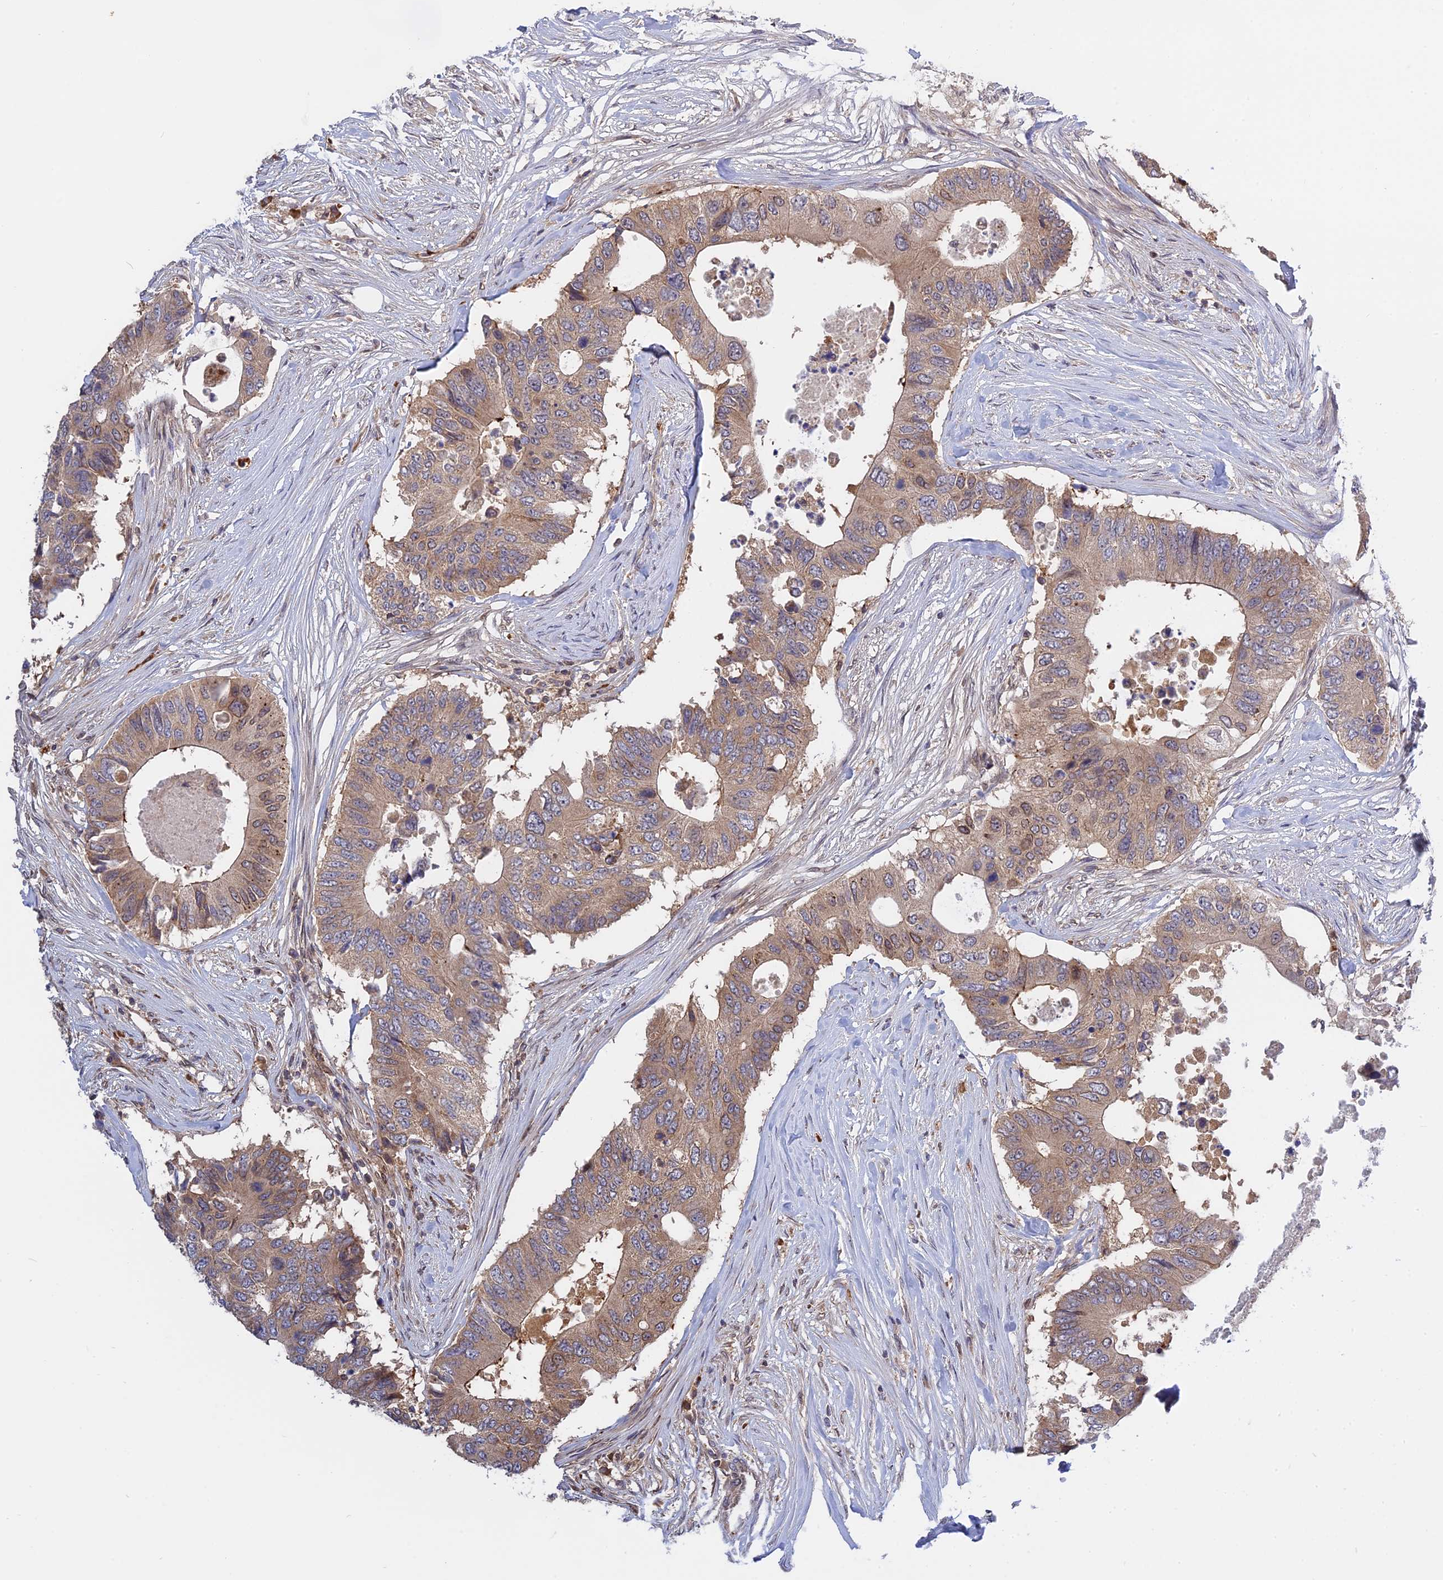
{"staining": {"intensity": "moderate", "quantity": ">75%", "location": "cytoplasmic/membranous"}, "tissue": "colorectal cancer", "cell_type": "Tumor cells", "image_type": "cancer", "snomed": [{"axis": "morphology", "description": "Adenocarcinoma, NOS"}, {"axis": "topography", "description": "Colon"}], "caption": "Immunohistochemistry staining of colorectal cancer, which exhibits medium levels of moderate cytoplasmic/membranous positivity in approximately >75% of tumor cells indicating moderate cytoplasmic/membranous protein positivity. The staining was performed using DAB (brown) for protein detection and nuclei were counterstained in hematoxylin (blue).", "gene": "IL21R", "patient": {"sex": "male", "age": 71}}